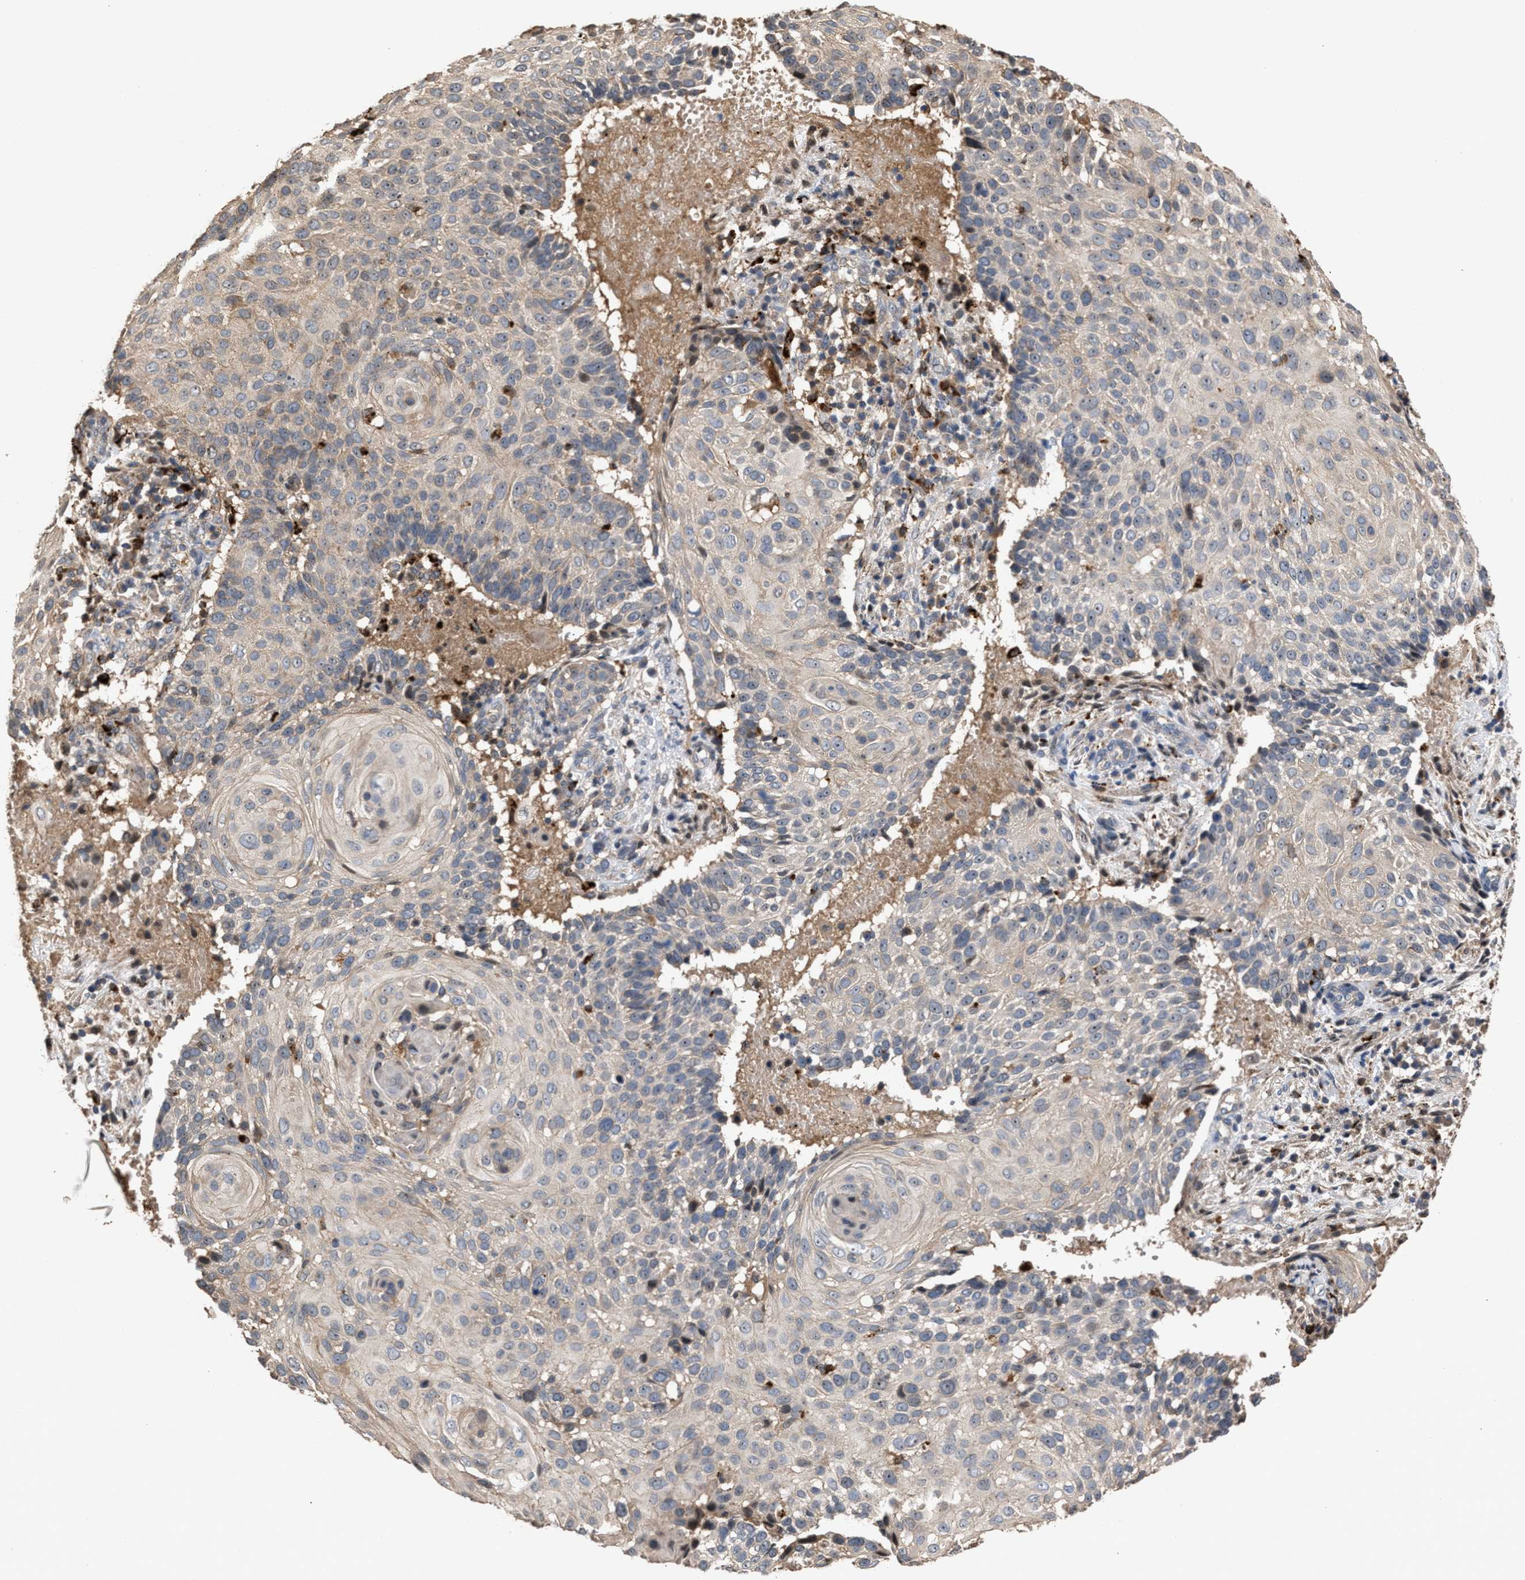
{"staining": {"intensity": "weak", "quantity": "<25%", "location": "cytoplasmic/membranous"}, "tissue": "cervical cancer", "cell_type": "Tumor cells", "image_type": "cancer", "snomed": [{"axis": "morphology", "description": "Squamous cell carcinoma, NOS"}, {"axis": "topography", "description": "Cervix"}], "caption": "The histopathology image demonstrates no significant staining in tumor cells of cervical squamous cell carcinoma. (Brightfield microscopy of DAB immunohistochemistry at high magnification).", "gene": "ELMO3", "patient": {"sex": "female", "age": 74}}